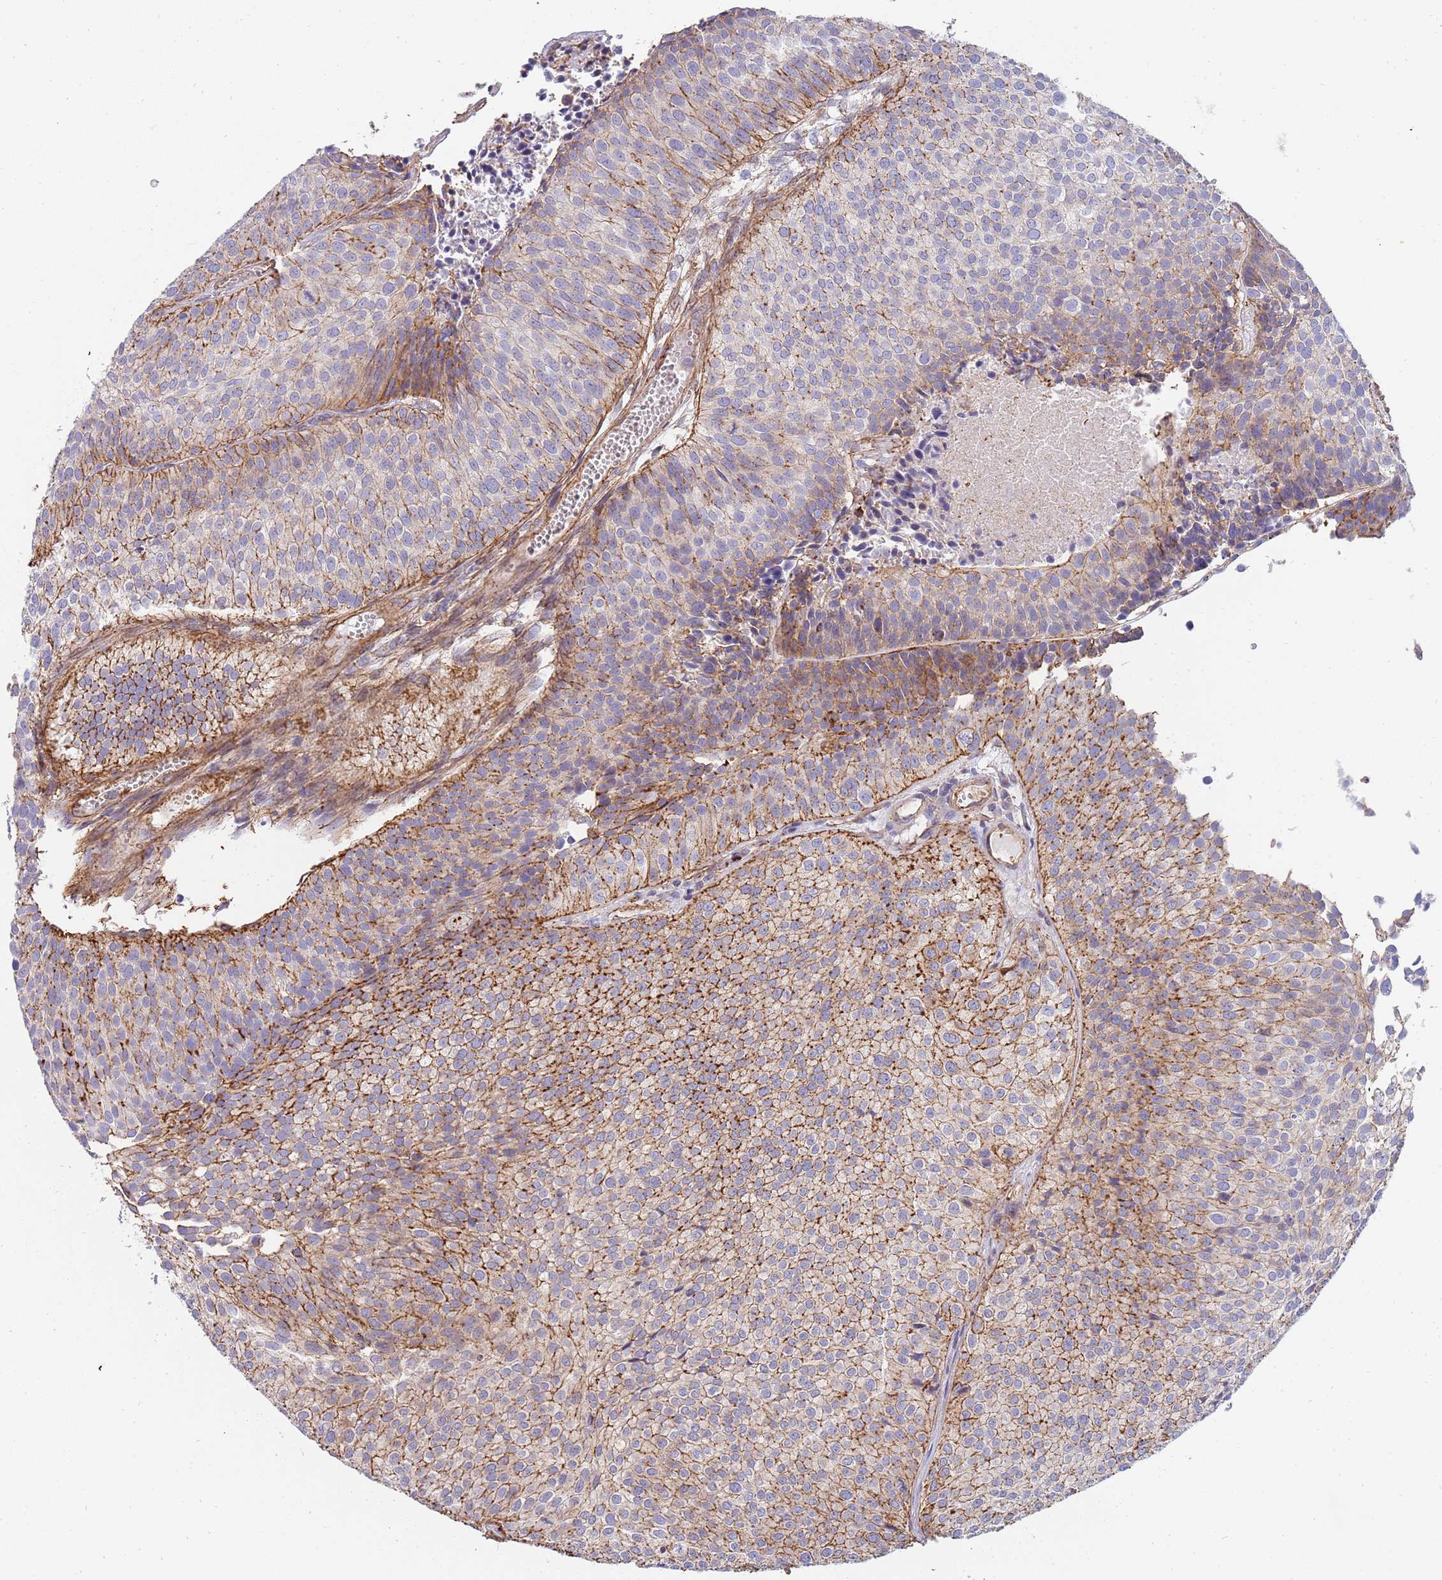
{"staining": {"intensity": "moderate", "quantity": ">75%", "location": "cytoplasmic/membranous"}, "tissue": "urothelial cancer", "cell_type": "Tumor cells", "image_type": "cancer", "snomed": [{"axis": "morphology", "description": "Urothelial carcinoma, Low grade"}, {"axis": "topography", "description": "Urinary bladder"}], "caption": "A brown stain highlights moderate cytoplasmic/membranous positivity of a protein in human urothelial cancer tumor cells.", "gene": "GFRAL", "patient": {"sex": "male", "age": 84}}